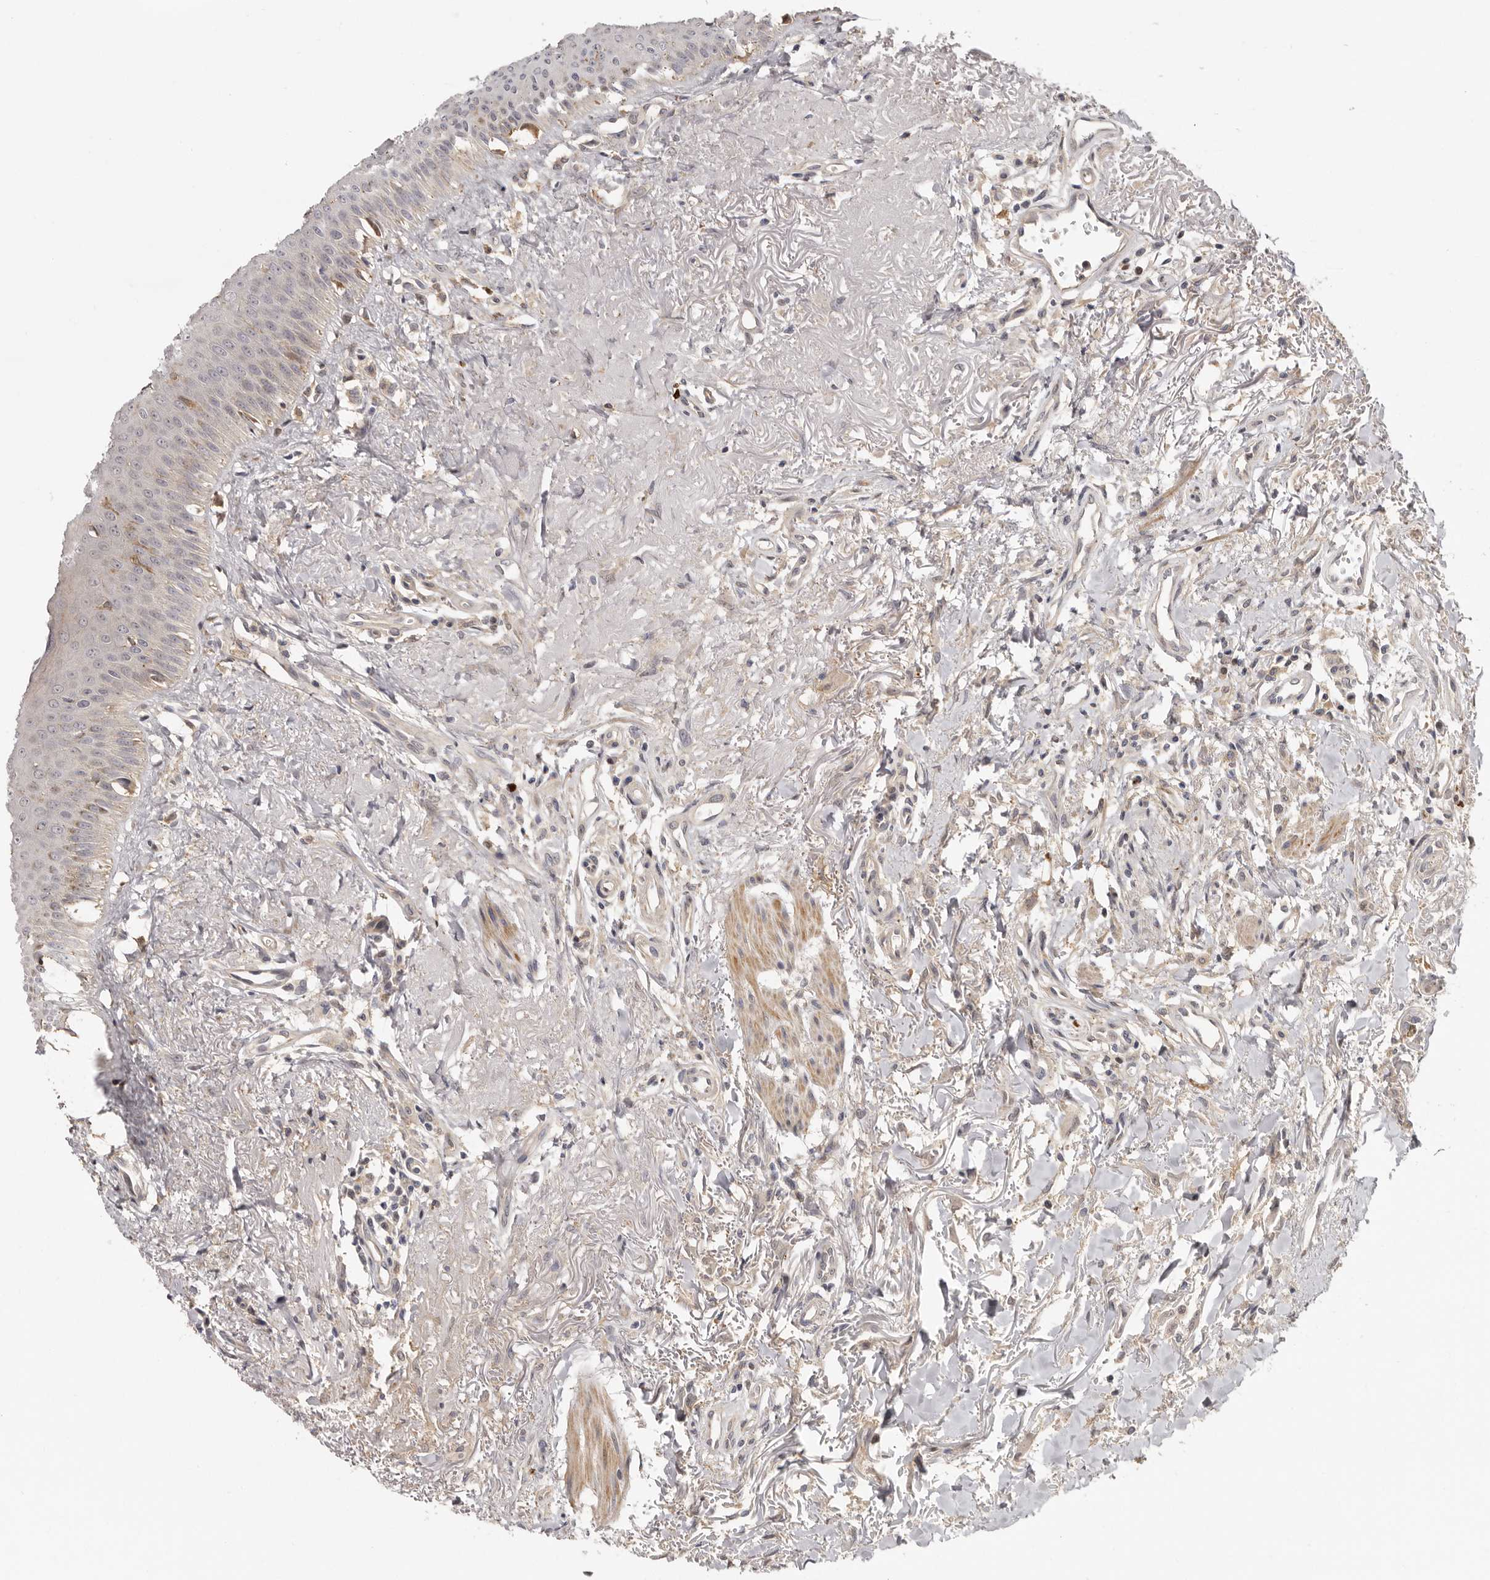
{"staining": {"intensity": "weak", "quantity": "25%-75%", "location": "cytoplasmic/membranous"}, "tissue": "oral mucosa", "cell_type": "Squamous epithelial cells", "image_type": "normal", "snomed": [{"axis": "morphology", "description": "Normal tissue, NOS"}, {"axis": "topography", "description": "Oral tissue"}], "caption": "Immunohistochemical staining of normal oral mucosa exhibits low levels of weak cytoplasmic/membranous expression in about 25%-75% of squamous epithelial cells. The staining was performed using DAB (3,3'-diaminobenzidine) to visualize the protein expression in brown, while the nuclei were stained in blue with hematoxylin (Magnification: 20x).", "gene": "MSRB2", "patient": {"sex": "female", "age": 70}}